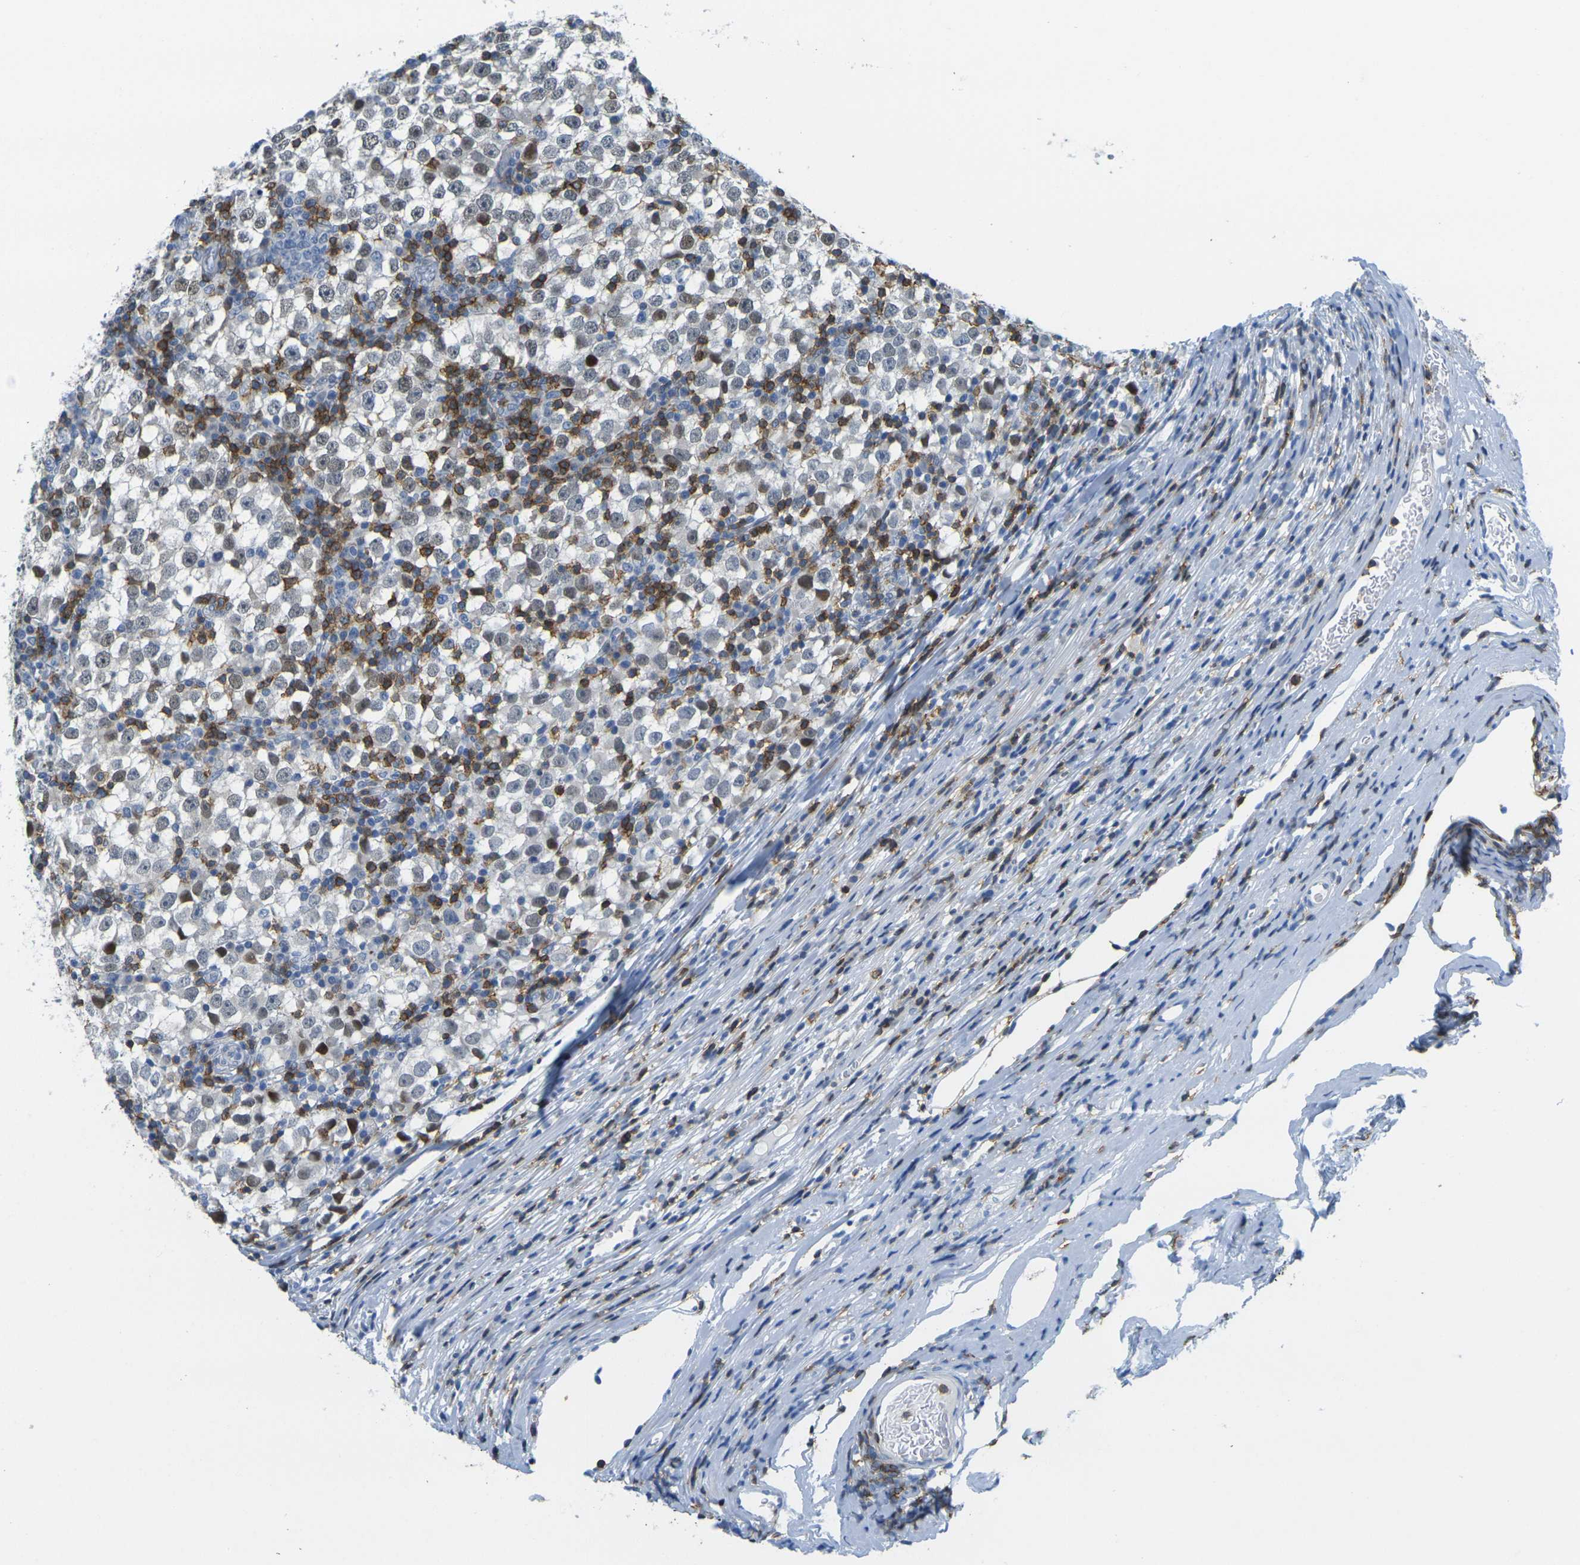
{"staining": {"intensity": "moderate", "quantity": "25%-75%", "location": "nuclear"}, "tissue": "testis cancer", "cell_type": "Tumor cells", "image_type": "cancer", "snomed": [{"axis": "morphology", "description": "Seminoma, NOS"}, {"axis": "topography", "description": "Testis"}], "caption": "IHC staining of testis seminoma, which shows medium levels of moderate nuclear expression in approximately 25%-75% of tumor cells indicating moderate nuclear protein positivity. The staining was performed using DAB (3,3'-diaminobenzidine) (brown) for protein detection and nuclei were counterstained in hematoxylin (blue).", "gene": "CD3D", "patient": {"sex": "male", "age": 65}}